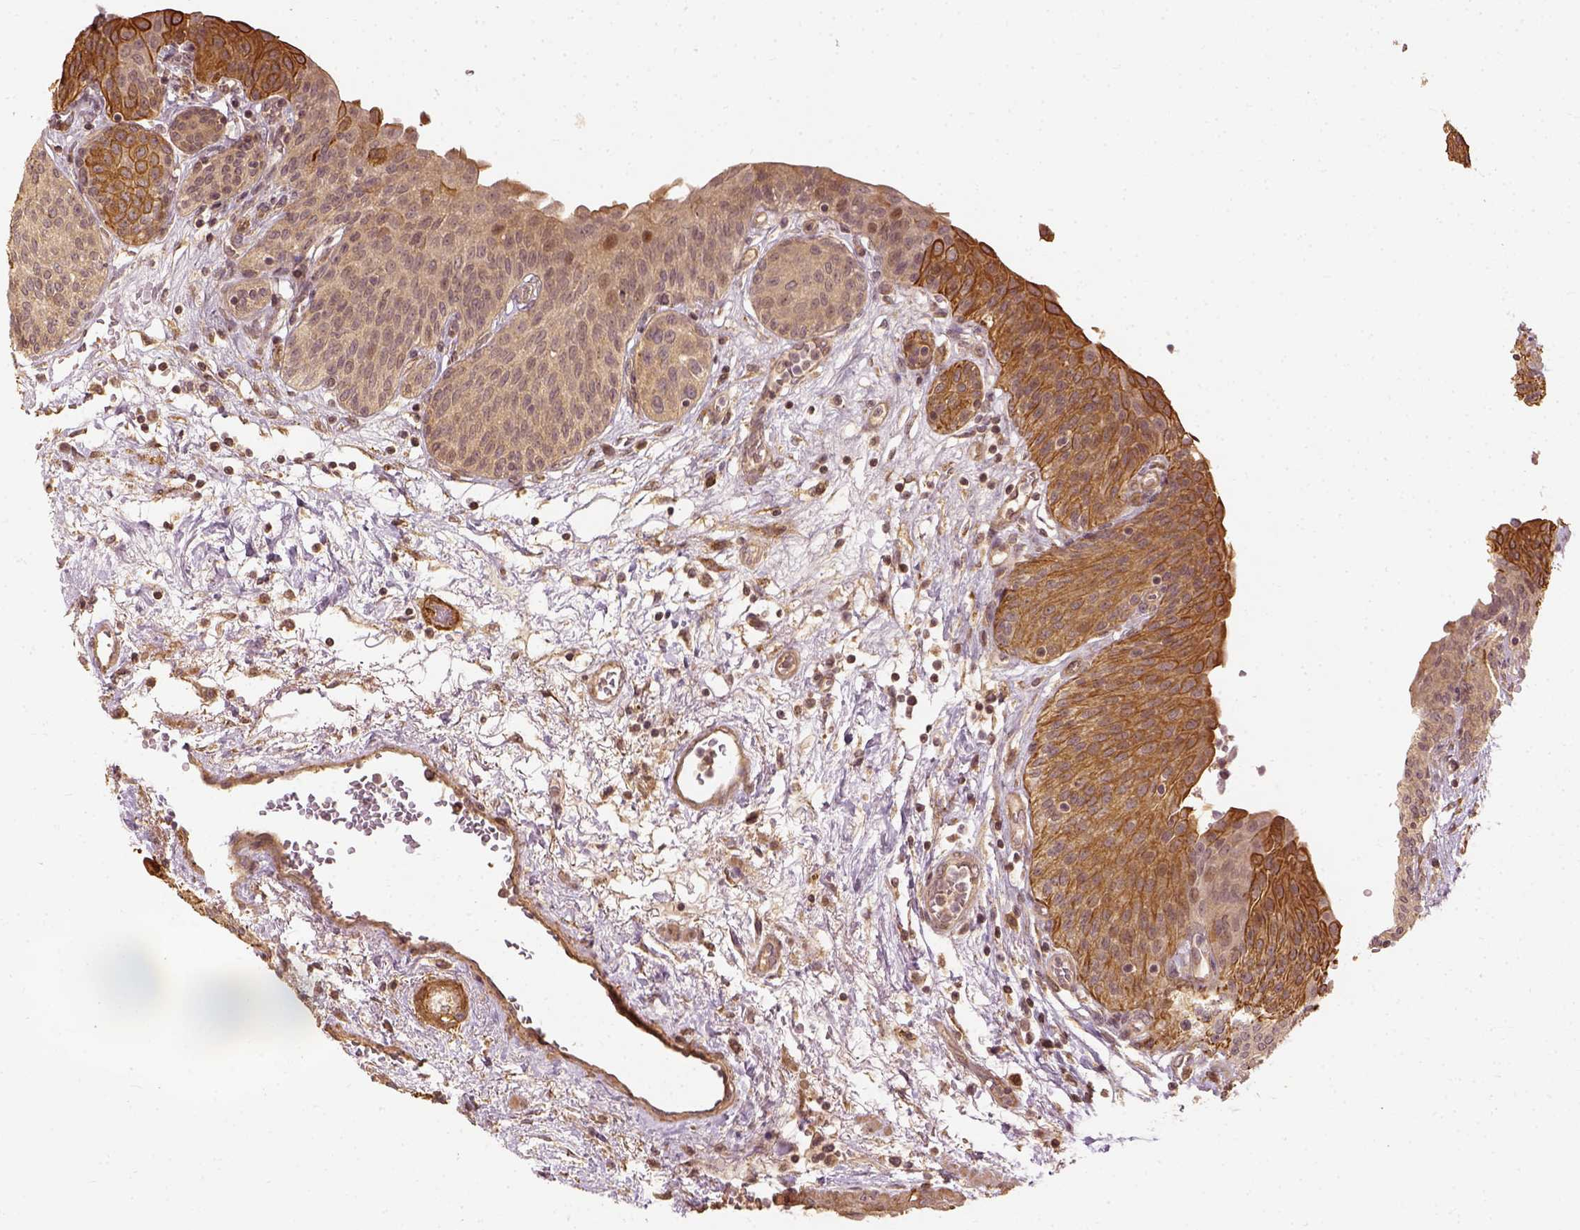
{"staining": {"intensity": "moderate", "quantity": ">75%", "location": "cytoplasmic/membranous"}, "tissue": "urinary bladder", "cell_type": "Urothelial cells", "image_type": "normal", "snomed": [{"axis": "morphology", "description": "Normal tissue, NOS"}, {"axis": "topography", "description": "Urinary bladder"}], "caption": "DAB immunohistochemical staining of normal urinary bladder reveals moderate cytoplasmic/membranous protein positivity in about >75% of urothelial cells. Immunohistochemistry stains the protein of interest in brown and the nuclei are stained blue.", "gene": "VEGFA", "patient": {"sex": "male", "age": 68}}